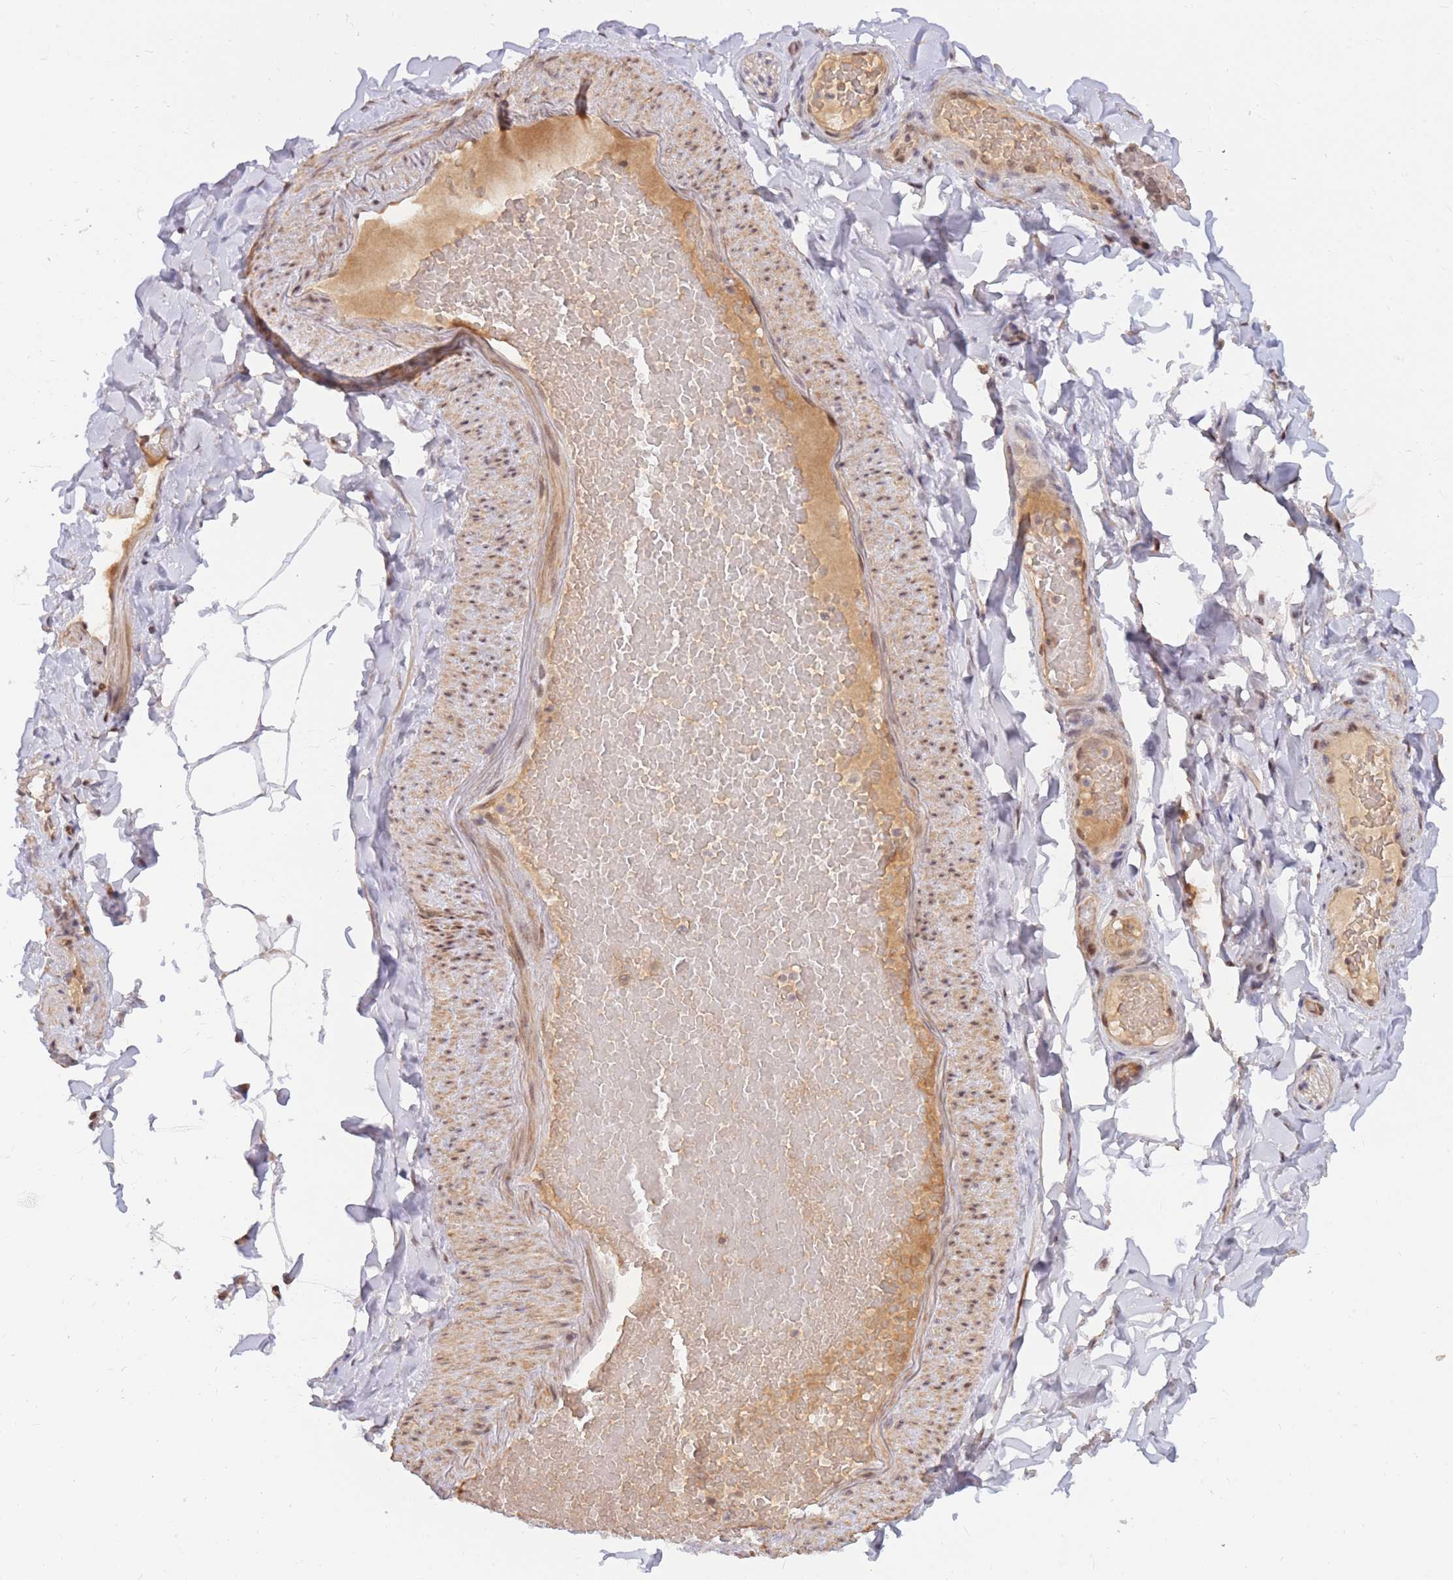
{"staining": {"intensity": "moderate", "quantity": "25%-75%", "location": "nuclear"}, "tissue": "adipose tissue", "cell_type": "Adipocytes", "image_type": "normal", "snomed": [{"axis": "morphology", "description": "Normal tissue, NOS"}, {"axis": "topography", "description": "Soft tissue"}, {"axis": "topography", "description": "Vascular tissue"}], "caption": "Protein expression analysis of normal adipose tissue shows moderate nuclear positivity in approximately 25%-75% of adipocytes.", "gene": "ERICH6B", "patient": {"sex": "male", "age": 54}}